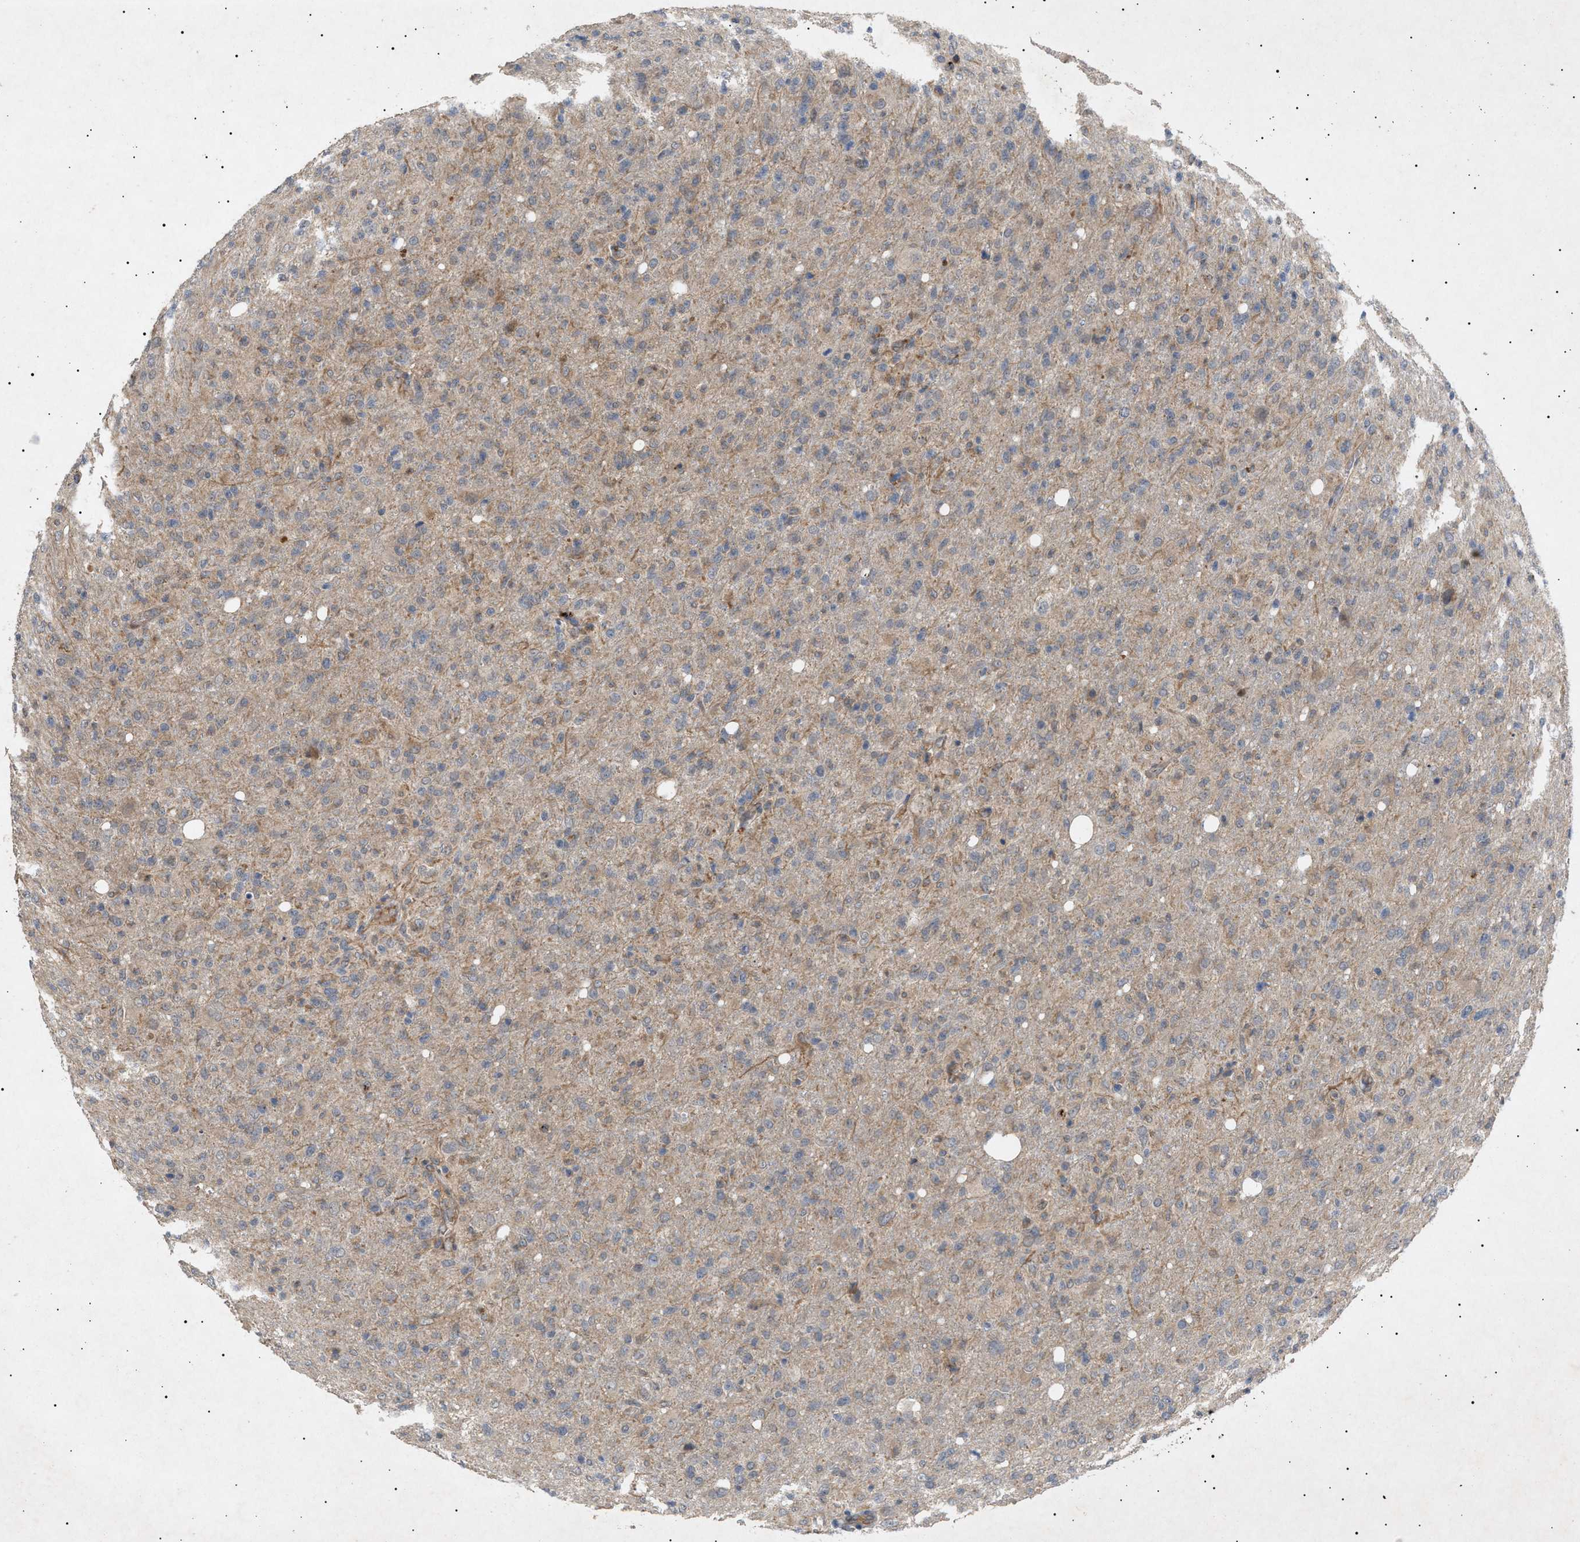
{"staining": {"intensity": "weak", "quantity": "25%-75%", "location": "cytoplasmic/membranous"}, "tissue": "glioma", "cell_type": "Tumor cells", "image_type": "cancer", "snomed": [{"axis": "morphology", "description": "Glioma, malignant, High grade"}, {"axis": "topography", "description": "Brain"}], "caption": "Glioma was stained to show a protein in brown. There is low levels of weak cytoplasmic/membranous positivity in about 25%-75% of tumor cells. (DAB = brown stain, brightfield microscopy at high magnification).", "gene": "SIRT5", "patient": {"sex": "female", "age": 57}}